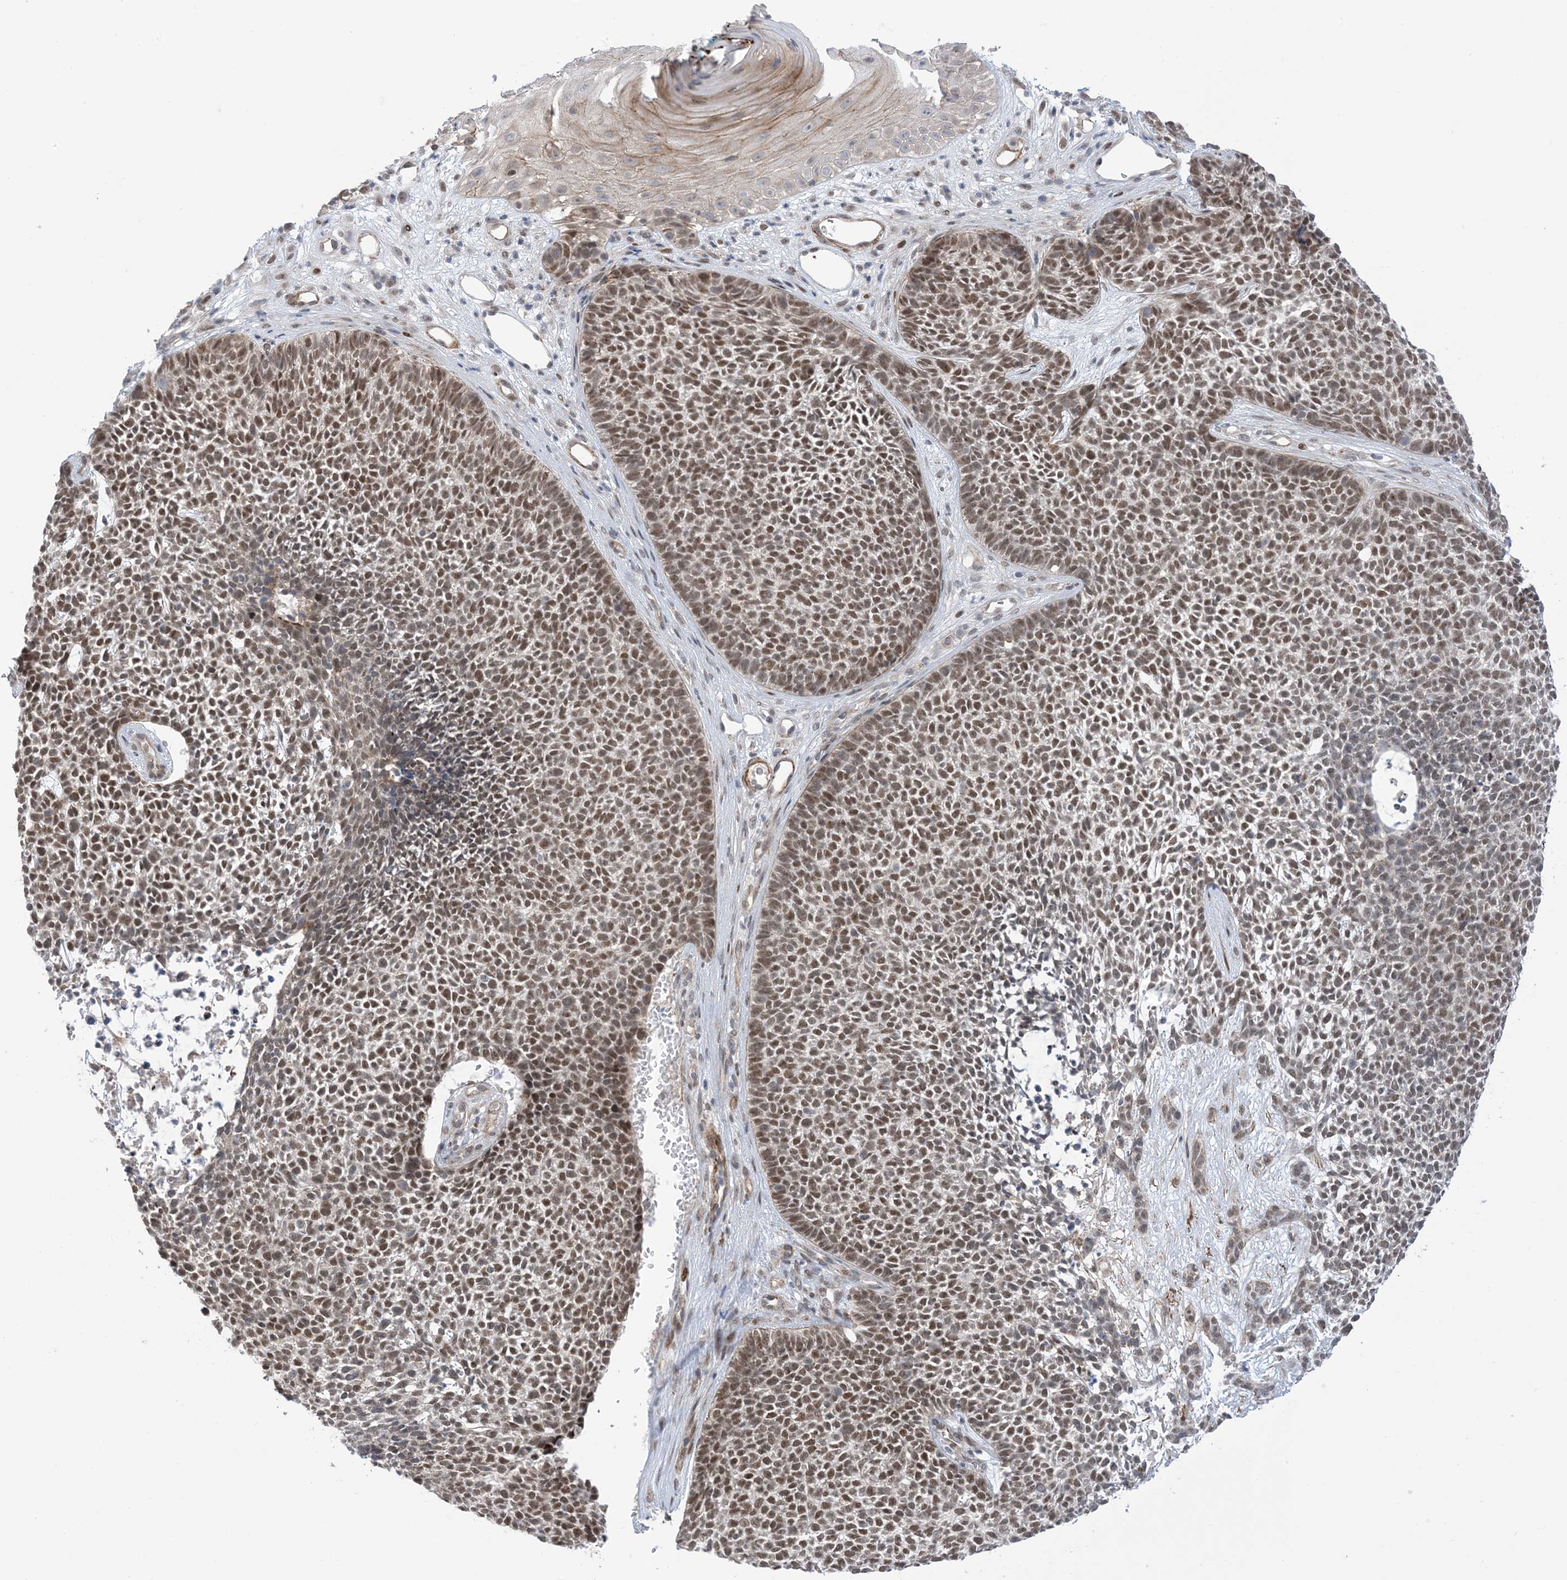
{"staining": {"intensity": "moderate", "quantity": ">75%", "location": "nuclear"}, "tissue": "skin cancer", "cell_type": "Tumor cells", "image_type": "cancer", "snomed": [{"axis": "morphology", "description": "Basal cell carcinoma"}, {"axis": "topography", "description": "Skin"}], "caption": "IHC of human skin cancer (basal cell carcinoma) displays medium levels of moderate nuclear positivity in approximately >75% of tumor cells.", "gene": "ZNF8", "patient": {"sex": "female", "age": 84}}